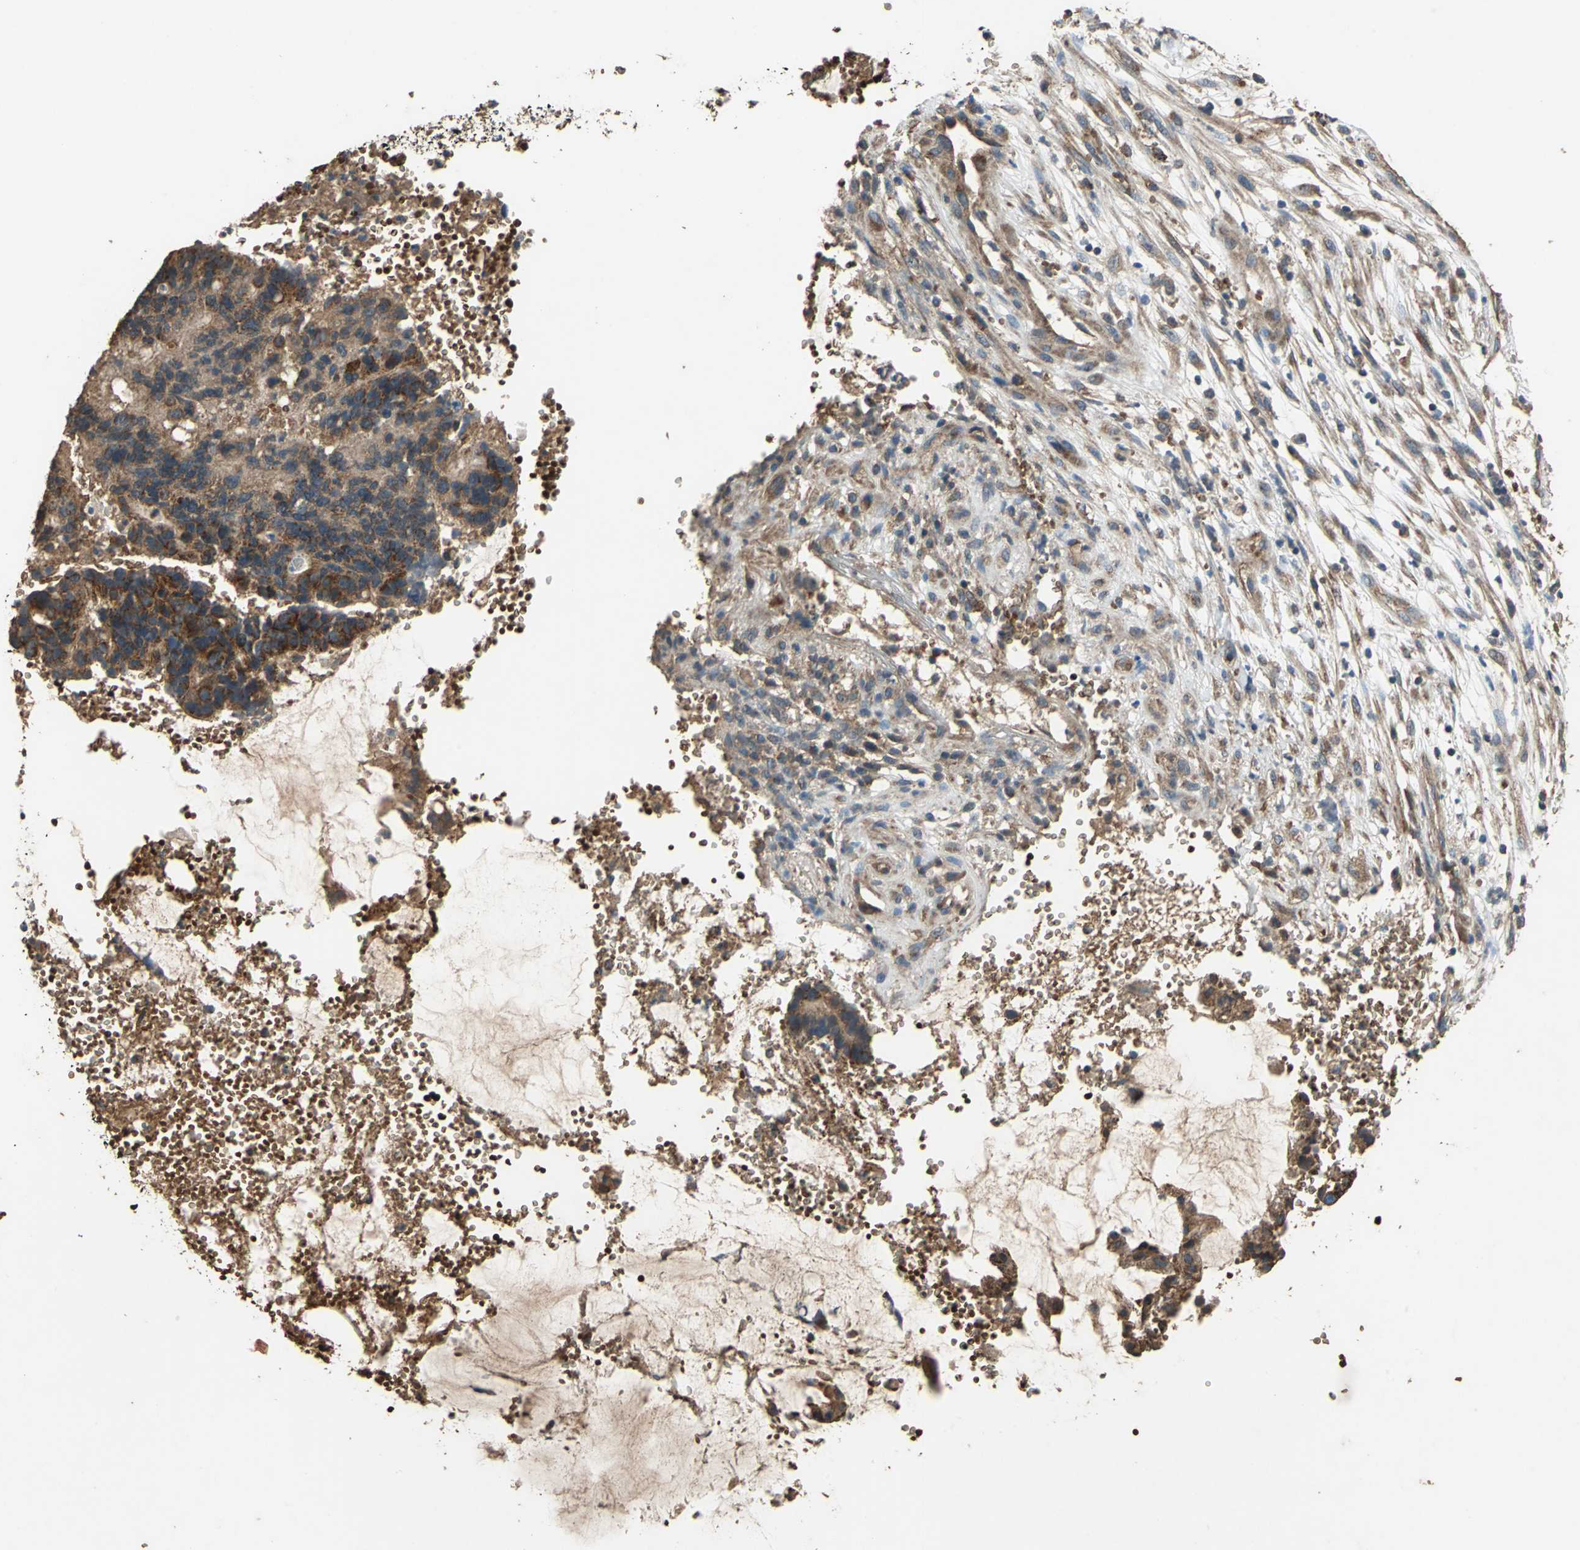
{"staining": {"intensity": "strong", "quantity": ">75%", "location": "cytoplasmic/membranous"}, "tissue": "colorectal cancer", "cell_type": "Tumor cells", "image_type": "cancer", "snomed": [{"axis": "morphology", "description": "Adenocarcinoma, NOS"}, {"axis": "topography", "description": "Colon"}], "caption": "Colorectal cancer (adenocarcinoma) stained with a protein marker exhibits strong staining in tumor cells.", "gene": "POLRMT", "patient": {"sex": "female", "age": 57}}